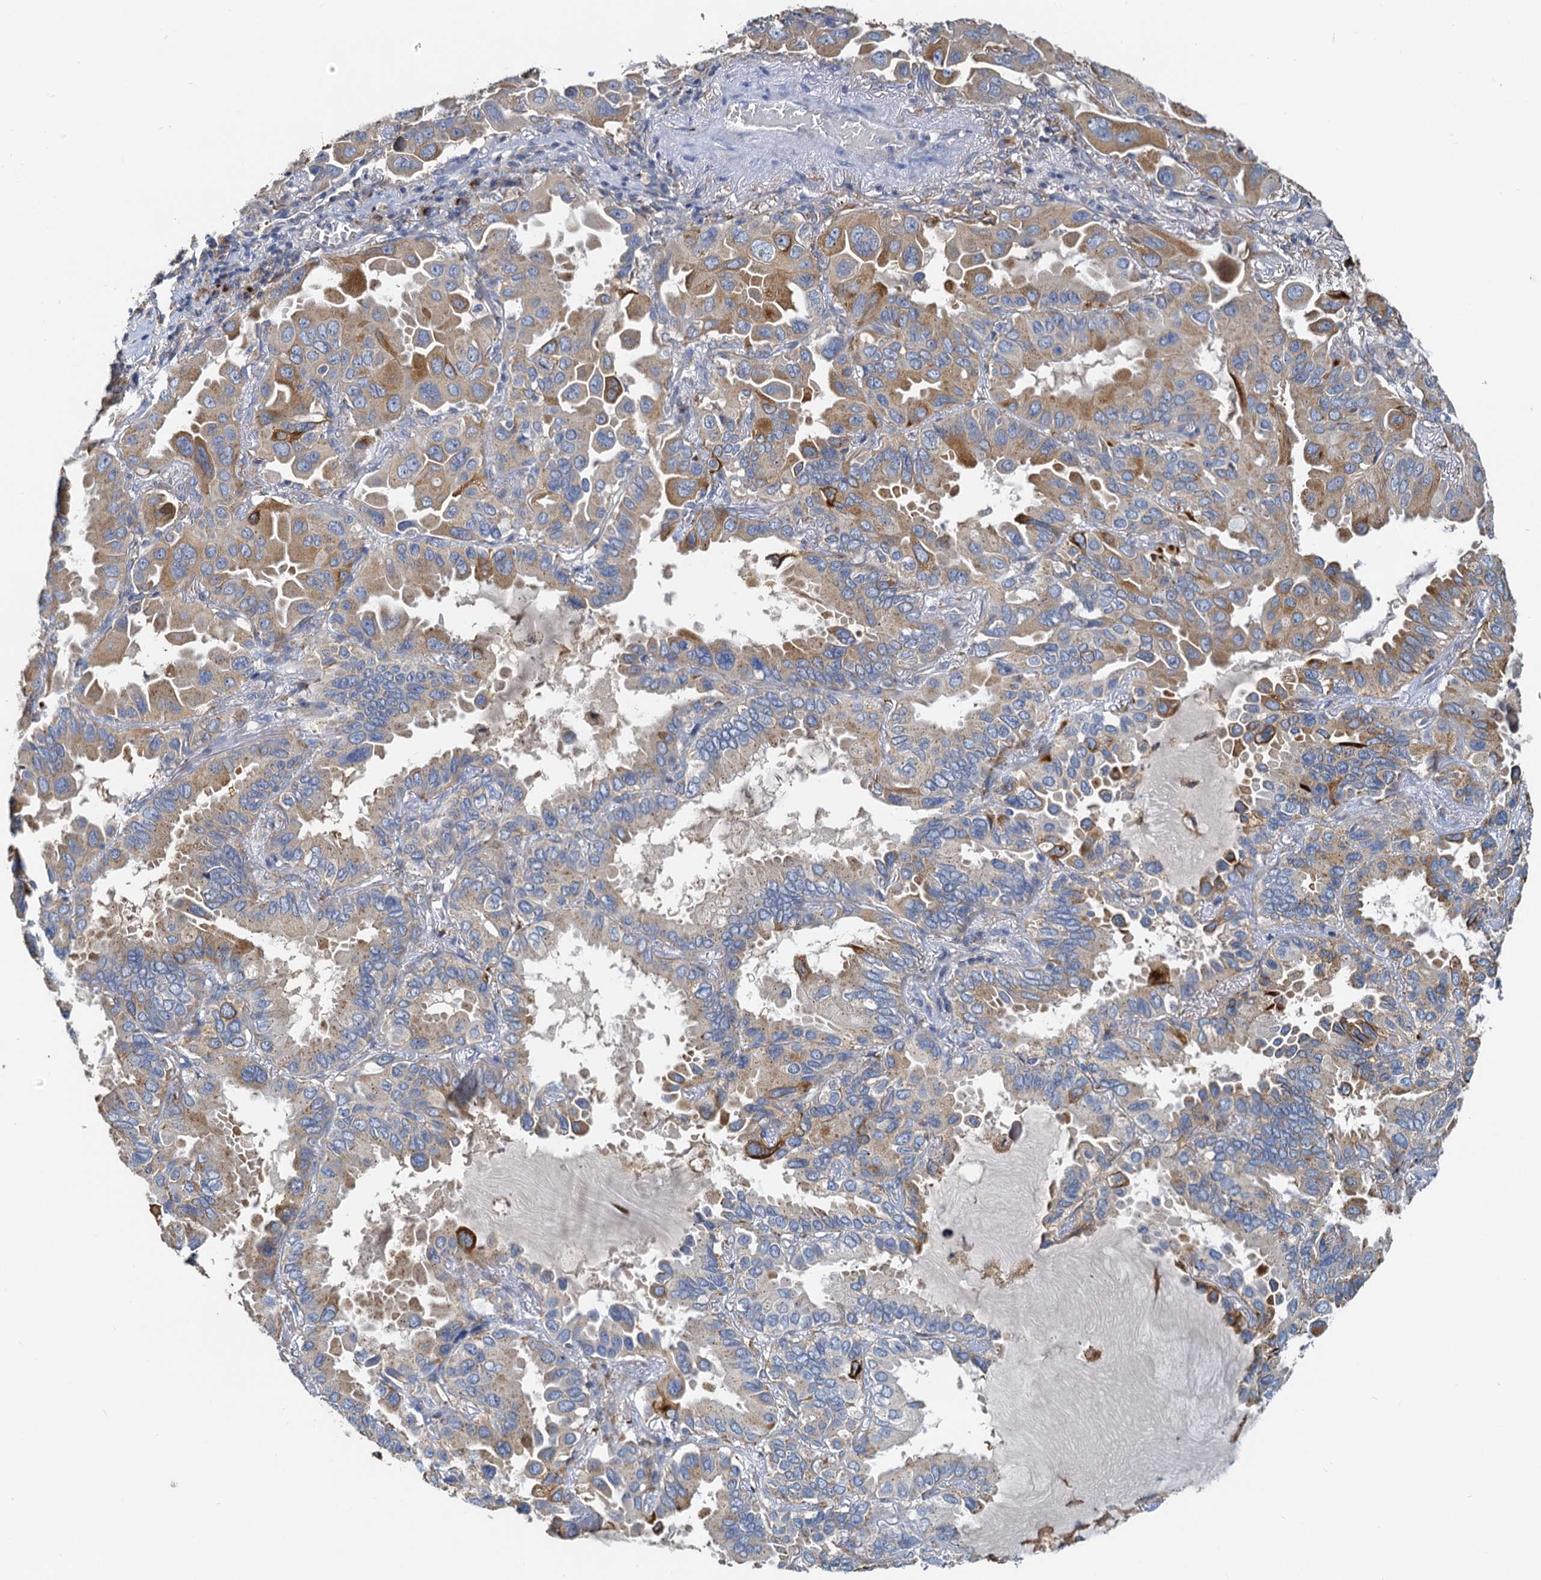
{"staining": {"intensity": "moderate", "quantity": "<25%", "location": "cytoplasmic/membranous"}, "tissue": "lung cancer", "cell_type": "Tumor cells", "image_type": "cancer", "snomed": [{"axis": "morphology", "description": "Adenocarcinoma, NOS"}, {"axis": "topography", "description": "Lung"}], "caption": "IHC of lung cancer (adenocarcinoma) exhibits low levels of moderate cytoplasmic/membranous positivity in approximately <25% of tumor cells.", "gene": "NKAPD1", "patient": {"sex": "male", "age": 64}}